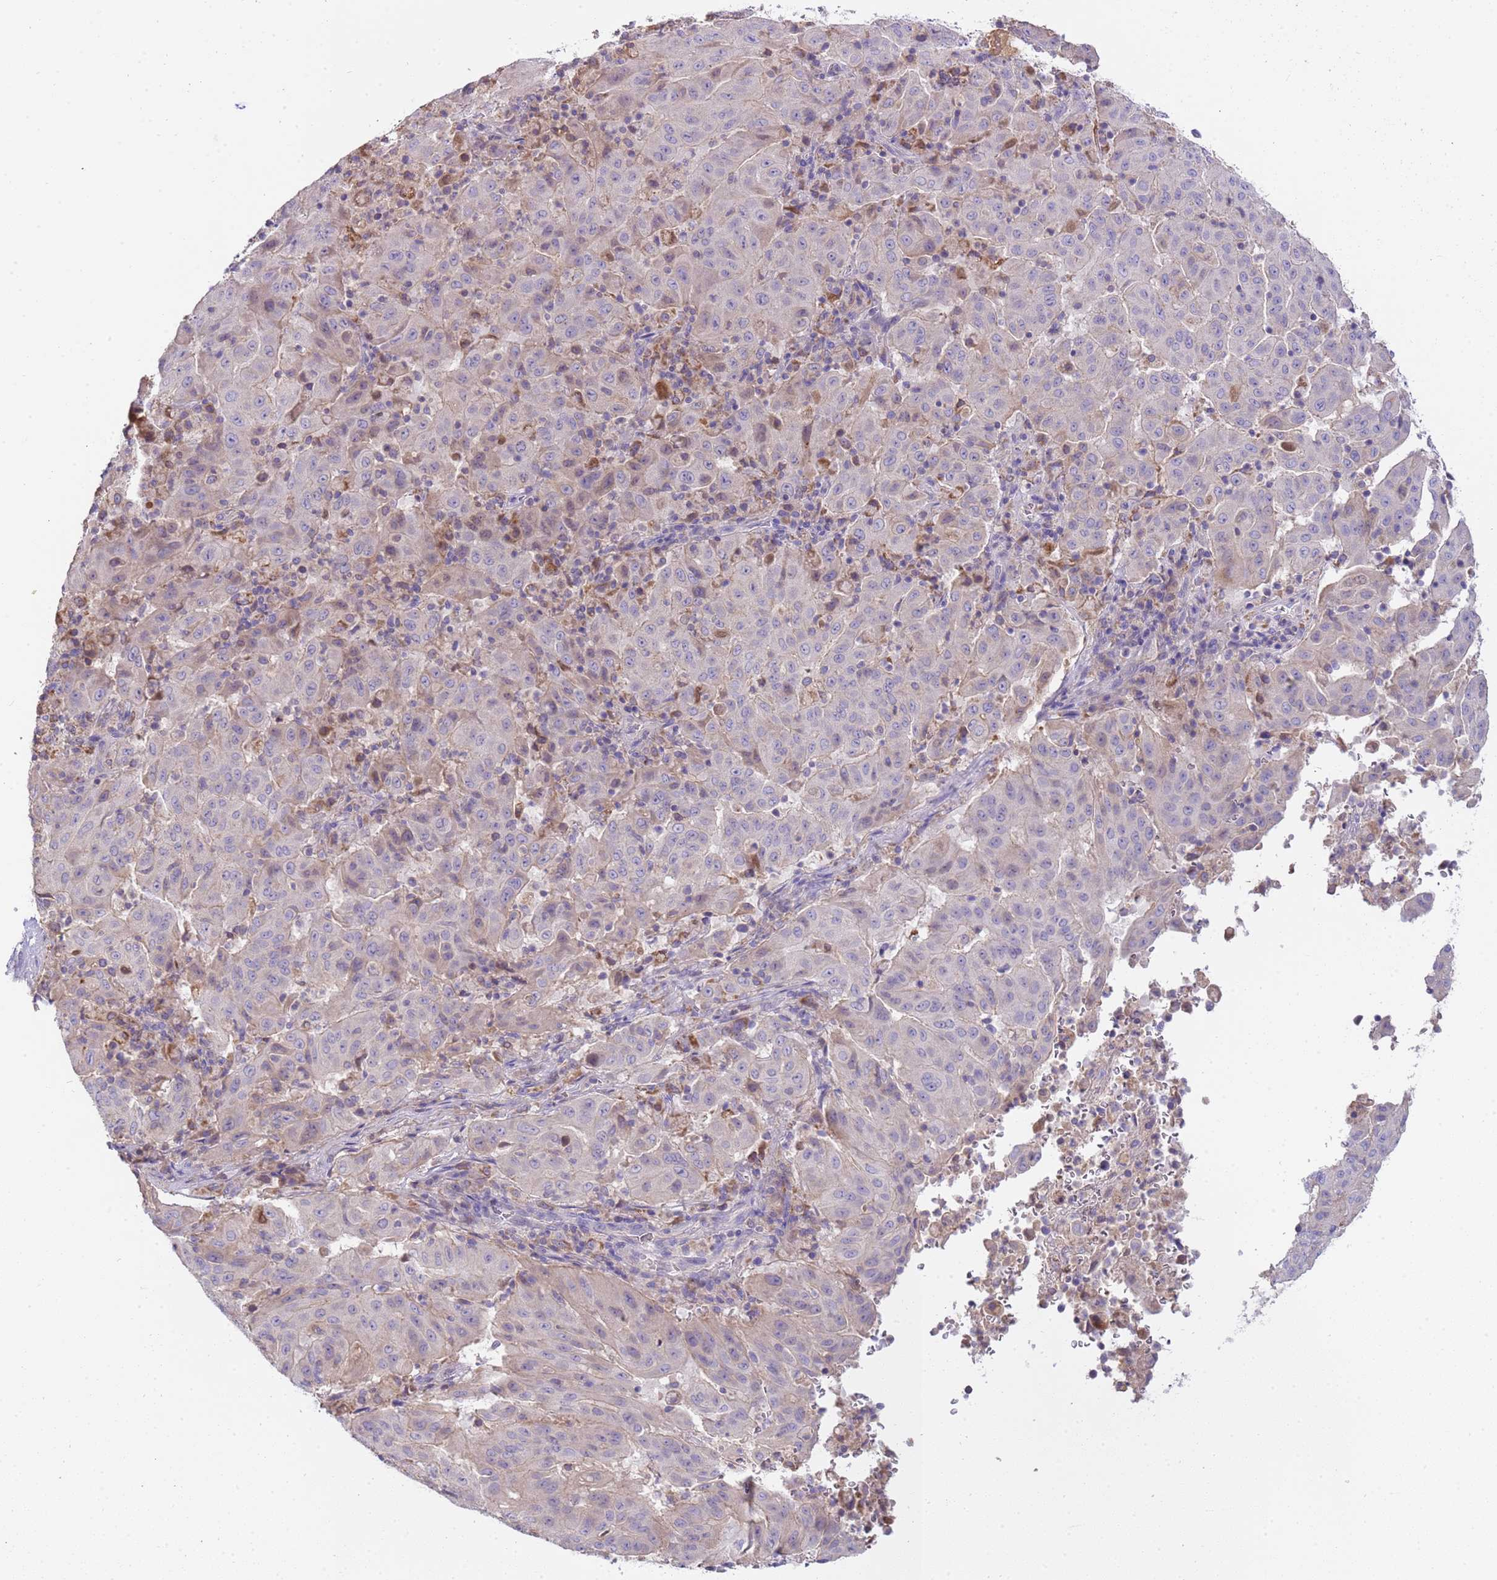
{"staining": {"intensity": "negative", "quantity": "none", "location": "none"}, "tissue": "pancreatic cancer", "cell_type": "Tumor cells", "image_type": "cancer", "snomed": [{"axis": "morphology", "description": "Adenocarcinoma, NOS"}, {"axis": "topography", "description": "Pancreas"}], "caption": "Immunohistochemical staining of human adenocarcinoma (pancreatic) shows no significant positivity in tumor cells.", "gene": "PLCXD3", "patient": {"sex": "male", "age": 63}}